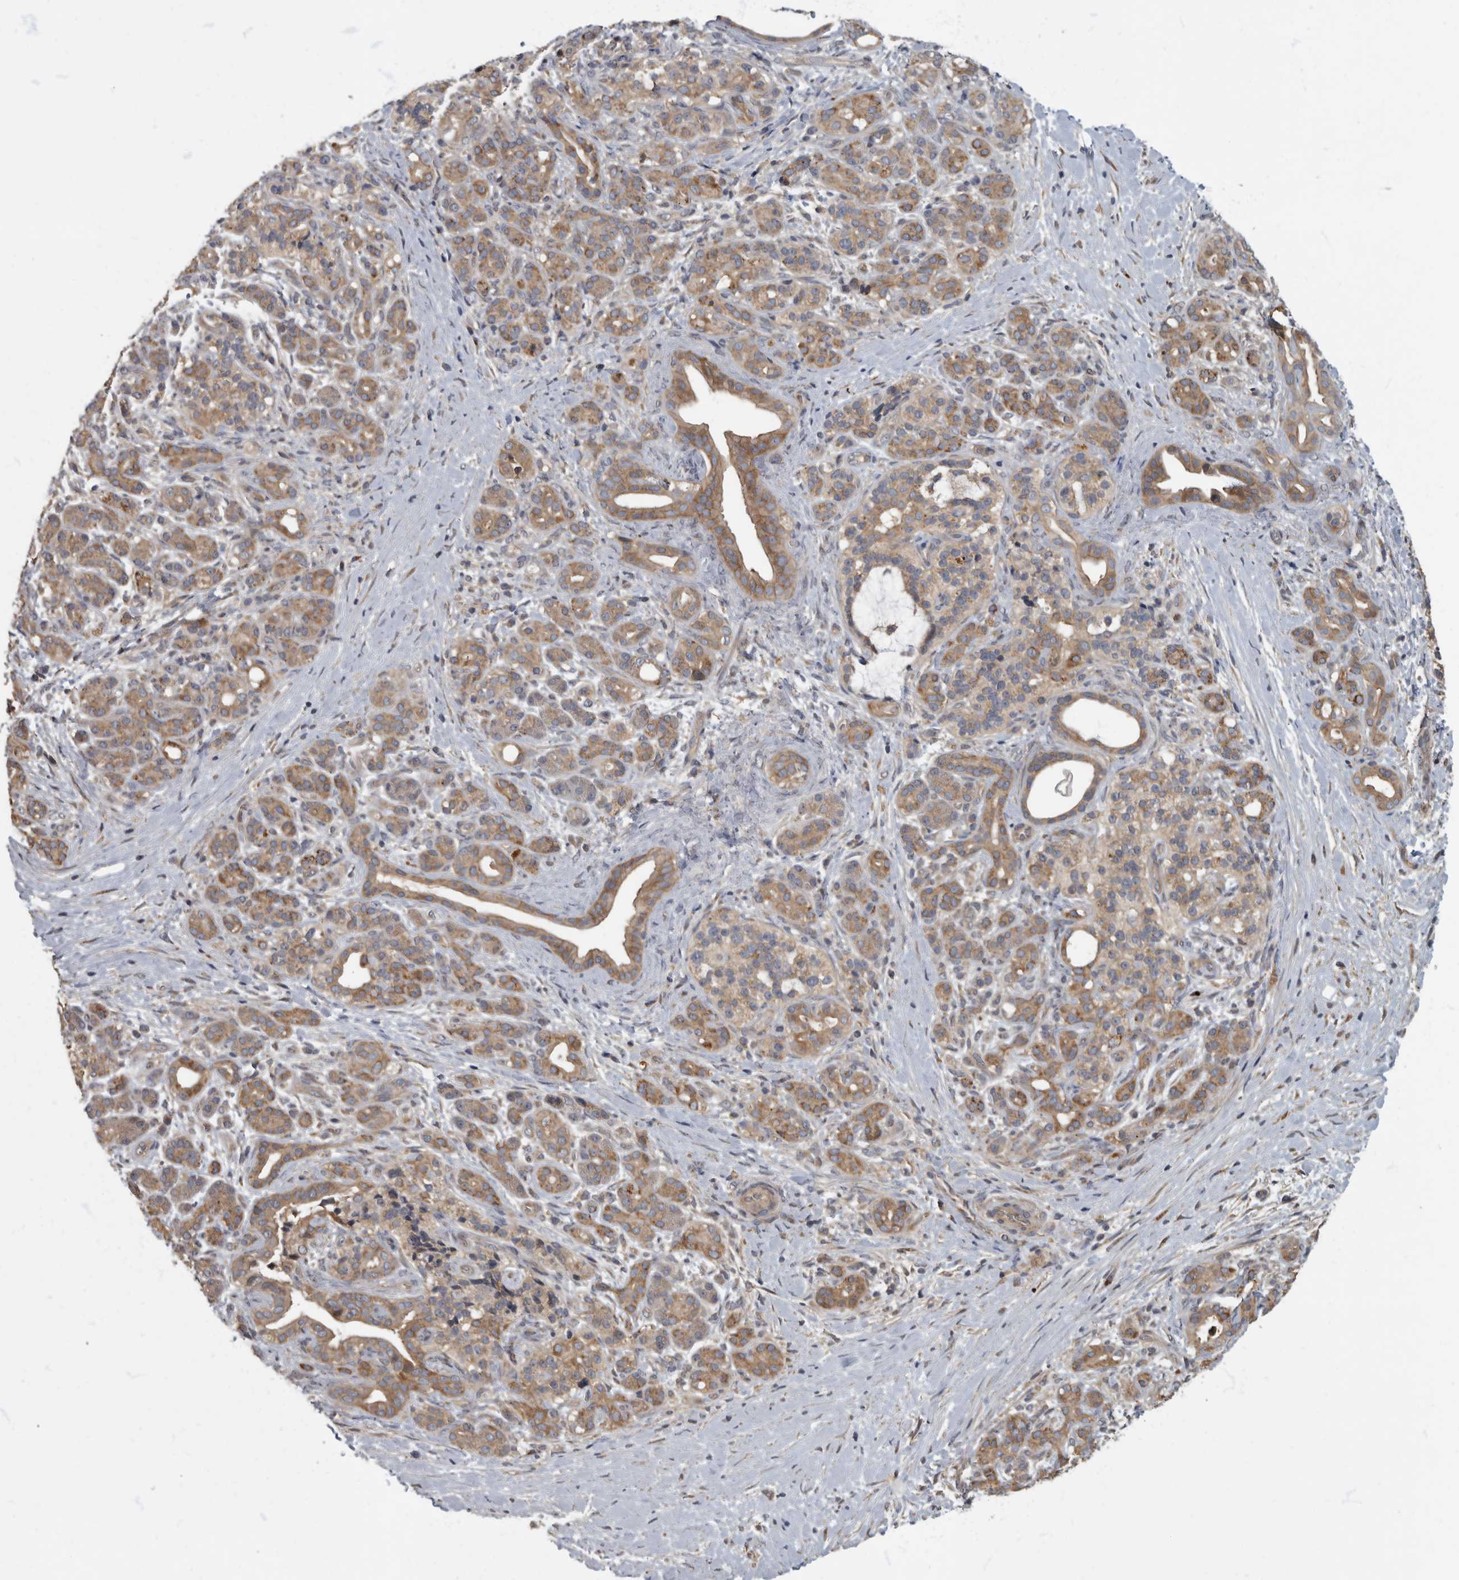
{"staining": {"intensity": "moderate", "quantity": ">75%", "location": "cytoplasmic/membranous"}, "tissue": "pancreatic cancer", "cell_type": "Tumor cells", "image_type": "cancer", "snomed": [{"axis": "morphology", "description": "Adenocarcinoma, NOS"}, {"axis": "topography", "description": "Pancreas"}], "caption": "An image of pancreatic cancer (adenocarcinoma) stained for a protein shows moderate cytoplasmic/membranous brown staining in tumor cells. (Brightfield microscopy of DAB IHC at high magnification).", "gene": "IQCK", "patient": {"sex": "male", "age": 58}}